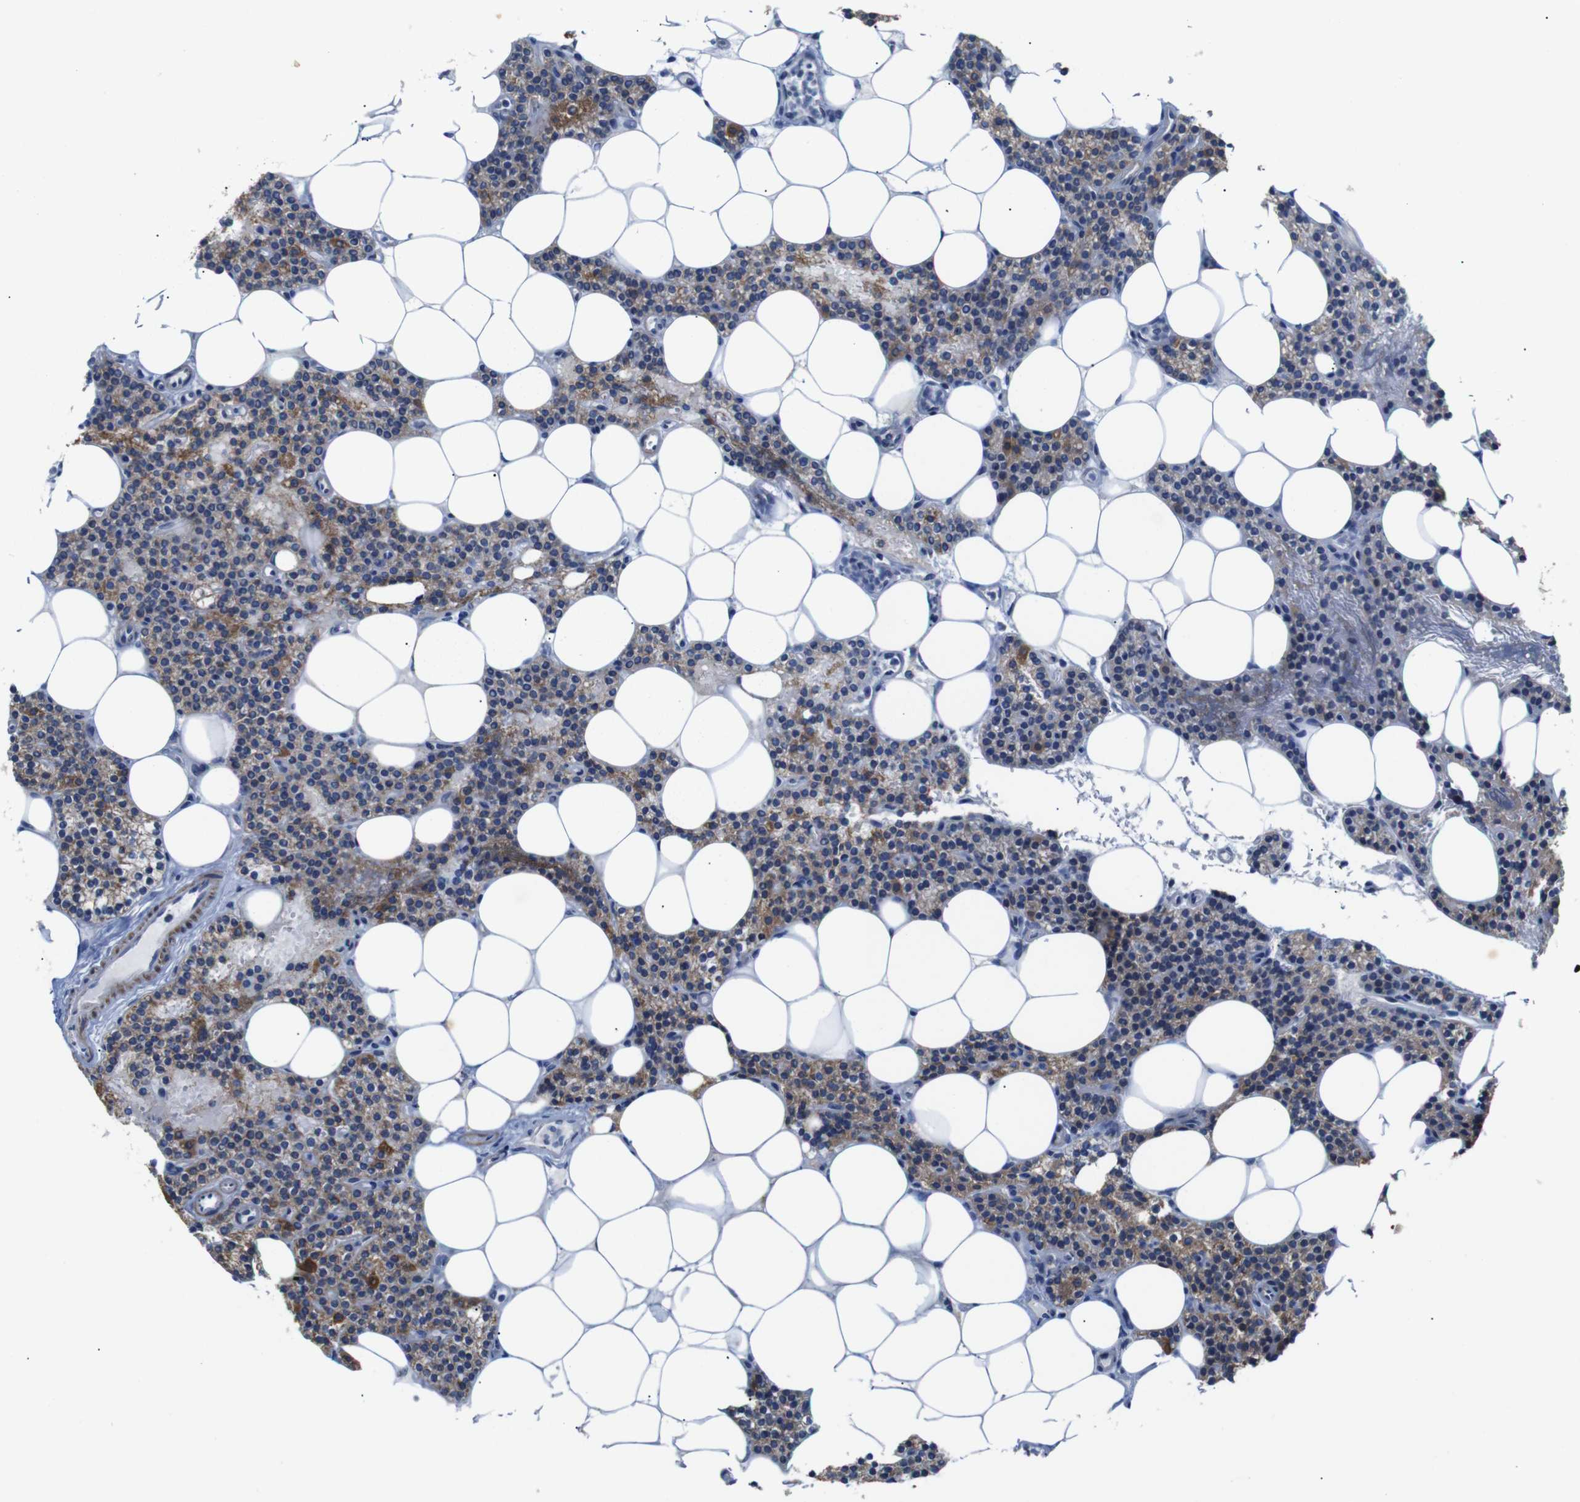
{"staining": {"intensity": "strong", "quantity": ">75%", "location": "cytoplasmic/membranous"}, "tissue": "parathyroid gland", "cell_type": "Glandular cells", "image_type": "normal", "snomed": [{"axis": "morphology", "description": "Normal tissue, NOS"}, {"axis": "morphology", "description": "Adenoma, NOS"}, {"axis": "topography", "description": "Parathyroid gland"}], "caption": "Protein staining of benign parathyroid gland exhibits strong cytoplasmic/membranous expression in about >75% of glandular cells. (DAB (3,3'-diaminobenzidine) IHC with brightfield microscopy, high magnification).", "gene": "FAM171B", "patient": {"sex": "female", "age": 51}}